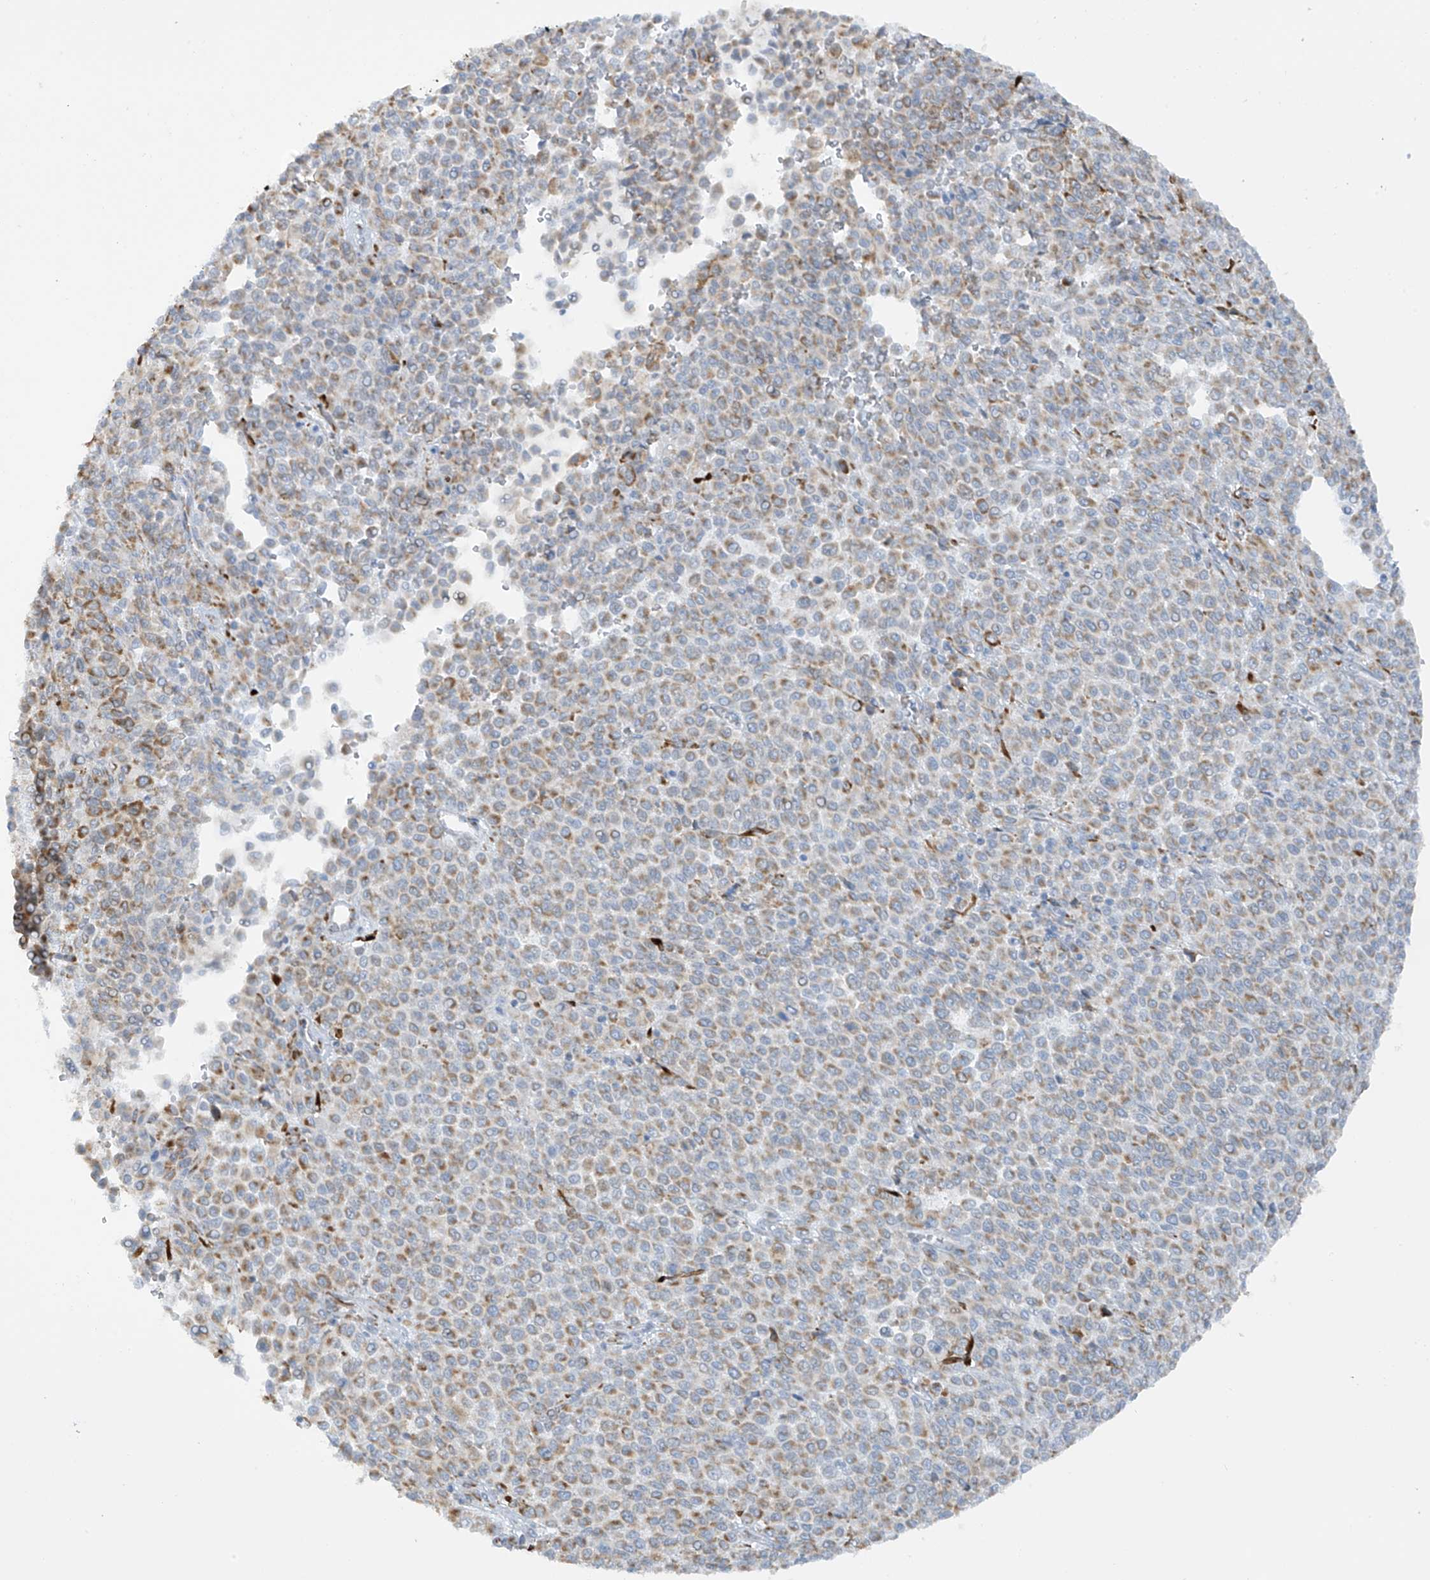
{"staining": {"intensity": "moderate", "quantity": "25%-75%", "location": "cytoplasmic/membranous"}, "tissue": "melanoma", "cell_type": "Tumor cells", "image_type": "cancer", "snomed": [{"axis": "morphology", "description": "Malignant melanoma, Metastatic site"}, {"axis": "topography", "description": "Pancreas"}], "caption": "Brown immunohistochemical staining in human melanoma displays moderate cytoplasmic/membranous staining in approximately 25%-75% of tumor cells.", "gene": "LRRC59", "patient": {"sex": "female", "age": 30}}